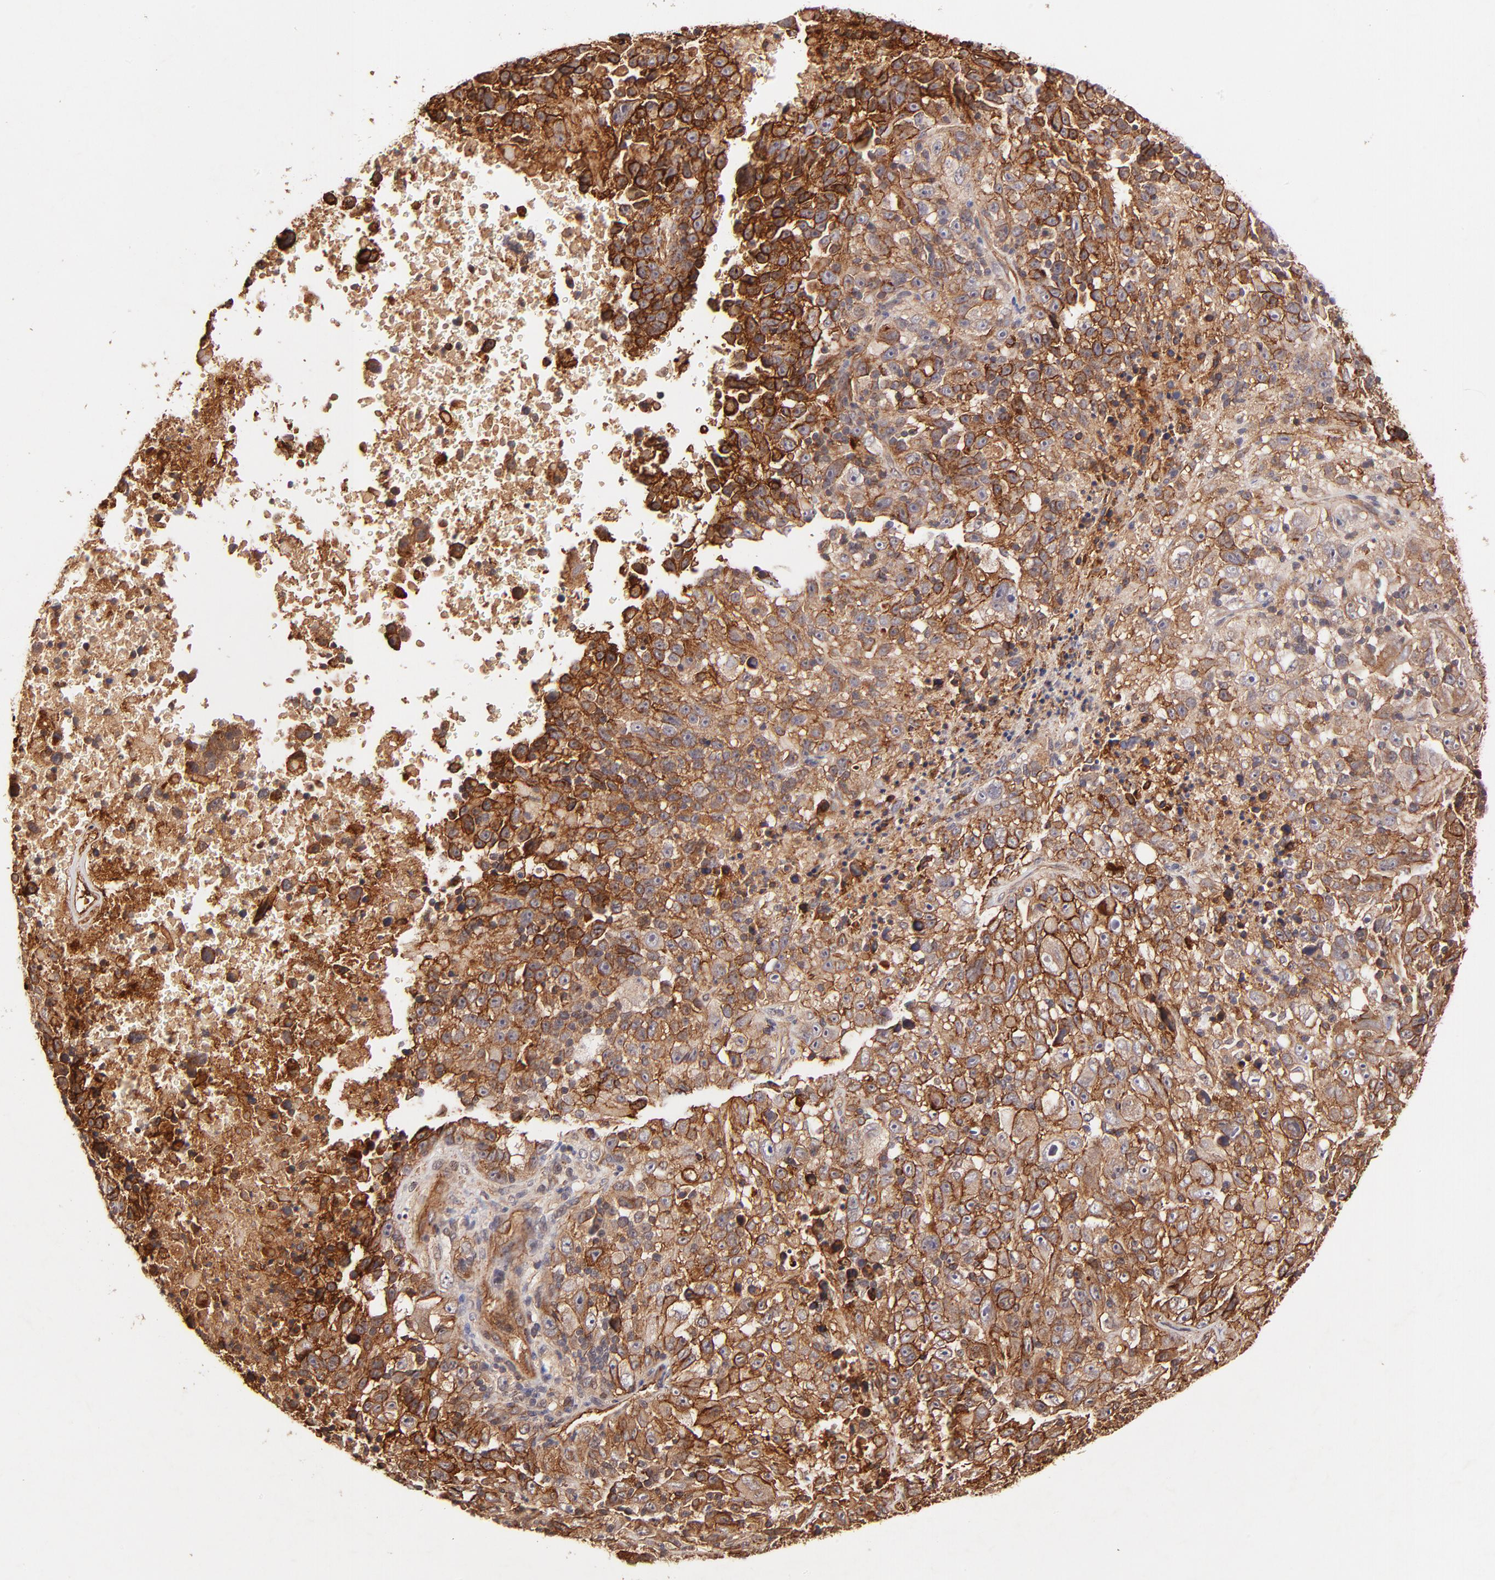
{"staining": {"intensity": "strong", "quantity": ">75%", "location": "cytoplasmic/membranous"}, "tissue": "melanoma", "cell_type": "Tumor cells", "image_type": "cancer", "snomed": [{"axis": "morphology", "description": "Malignant melanoma, Metastatic site"}, {"axis": "topography", "description": "Cerebral cortex"}], "caption": "Human melanoma stained with a brown dye shows strong cytoplasmic/membranous positive expression in approximately >75% of tumor cells.", "gene": "ITGB1", "patient": {"sex": "female", "age": 52}}